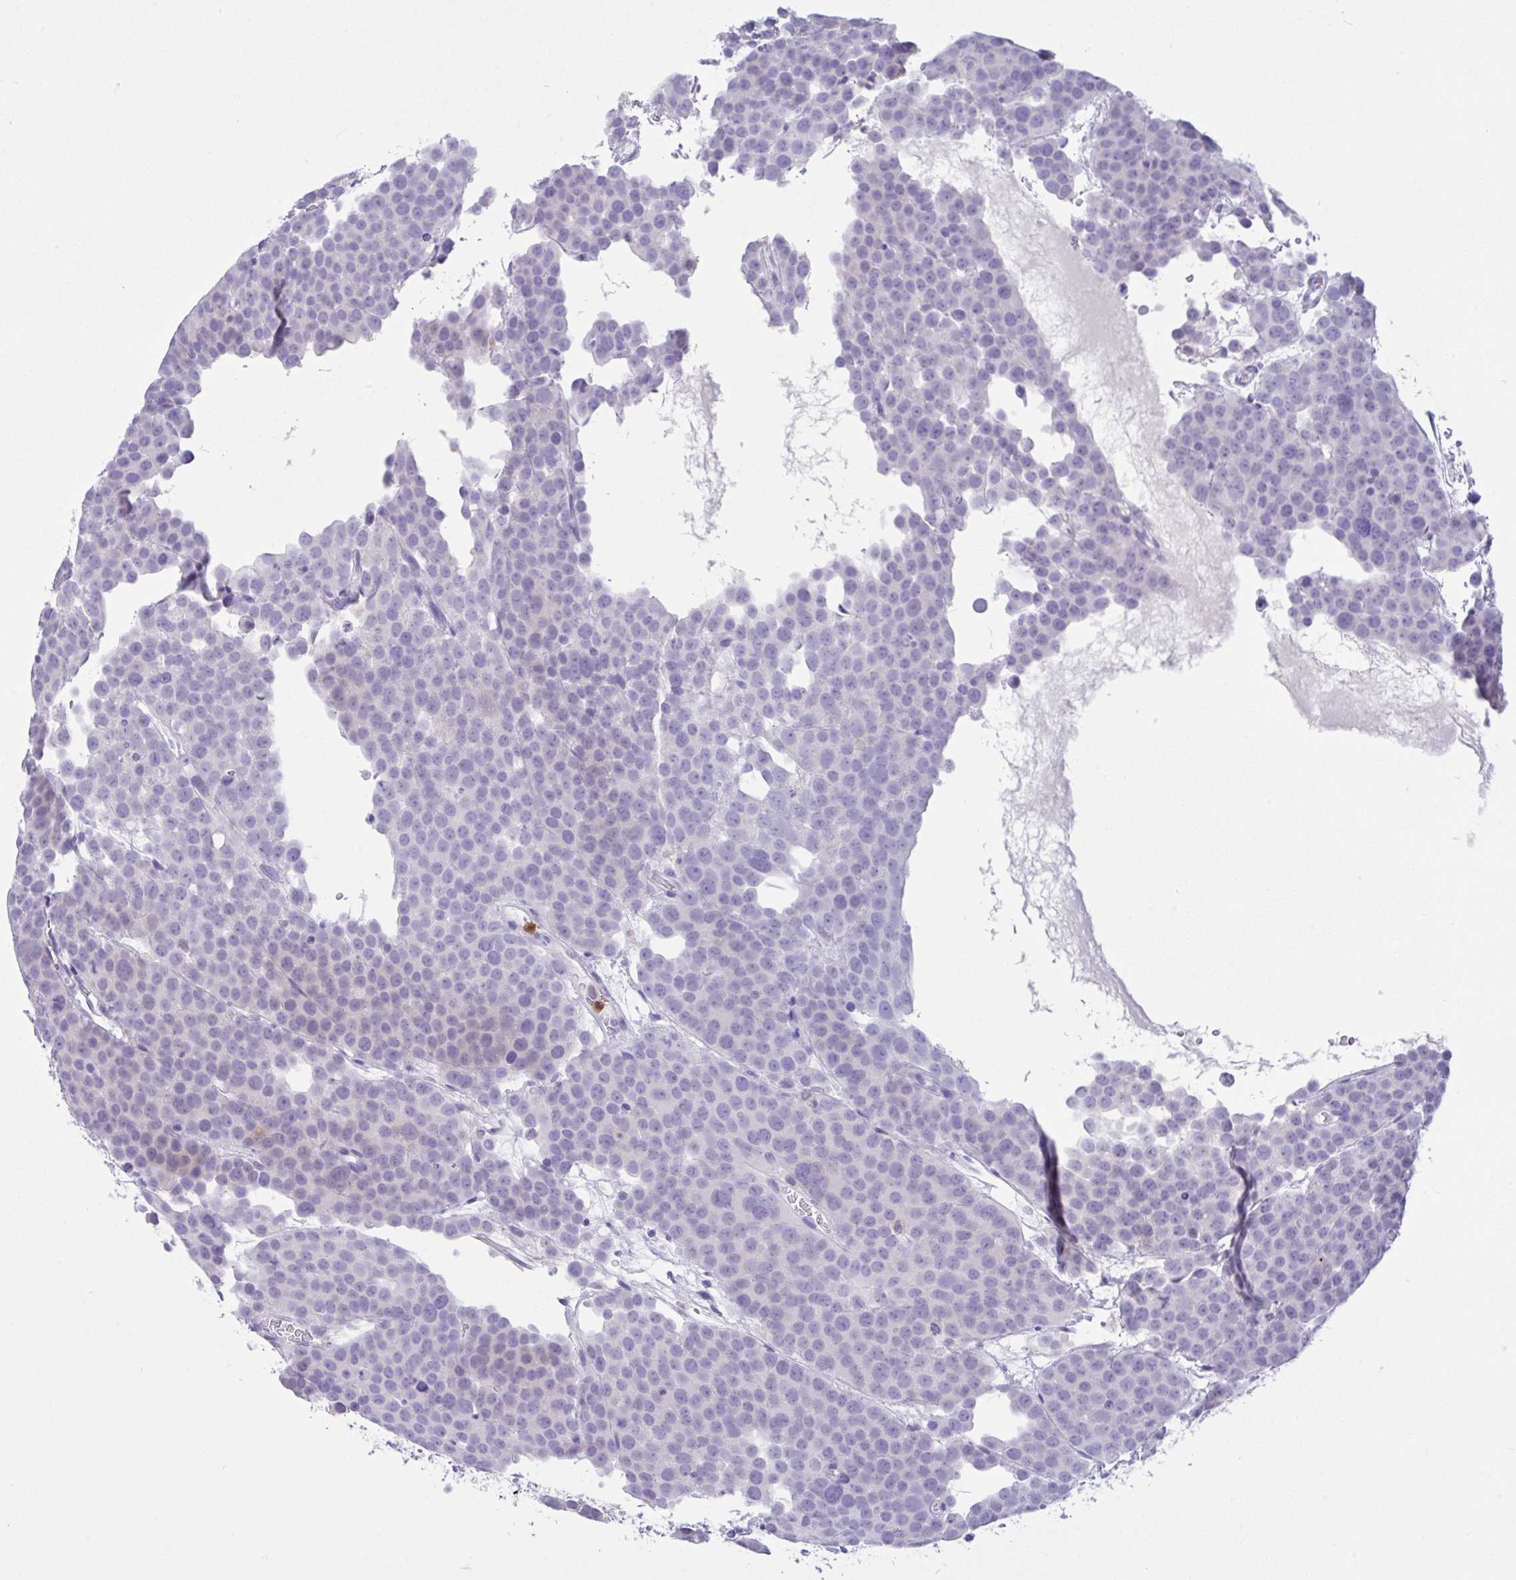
{"staining": {"intensity": "negative", "quantity": "none", "location": "none"}, "tissue": "testis cancer", "cell_type": "Tumor cells", "image_type": "cancer", "snomed": [{"axis": "morphology", "description": "Seminoma, NOS"}, {"axis": "topography", "description": "Testis"}], "caption": "The immunohistochemistry histopathology image has no significant expression in tumor cells of testis seminoma tissue.", "gene": "NCF1", "patient": {"sex": "male", "age": 71}}